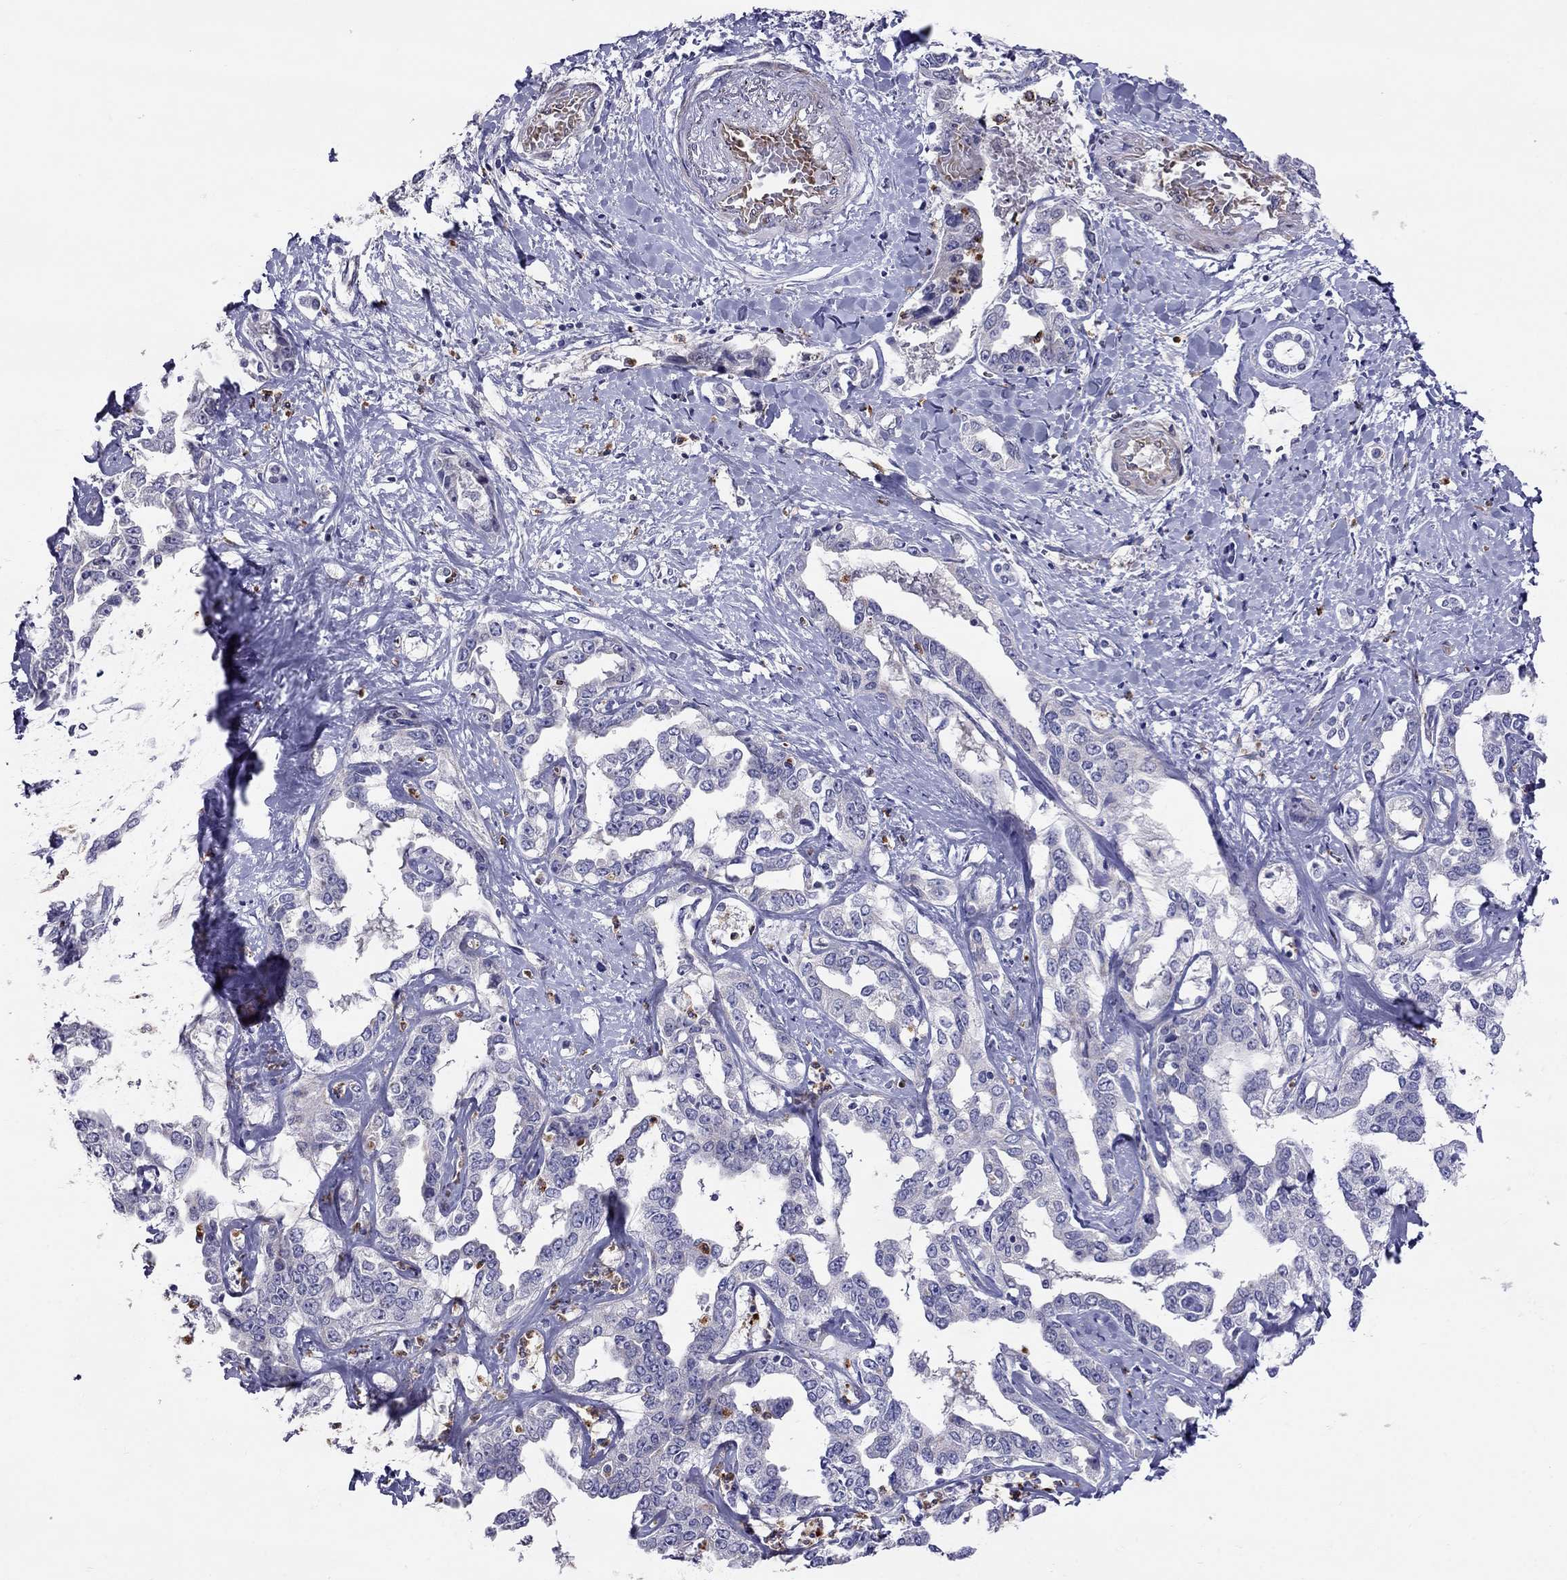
{"staining": {"intensity": "negative", "quantity": "none", "location": "none"}, "tissue": "liver cancer", "cell_type": "Tumor cells", "image_type": "cancer", "snomed": [{"axis": "morphology", "description": "Cholangiocarcinoma"}, {"axis": "topography", "description": "Liver"}], "caption": "The photomicrograph exhibits no staining of tumor cells in liver cancer. (IHC, brightfield microscopy, high magnification).", "gene": "SPINT4", "patient": {"sex": "male", "age": 59}}